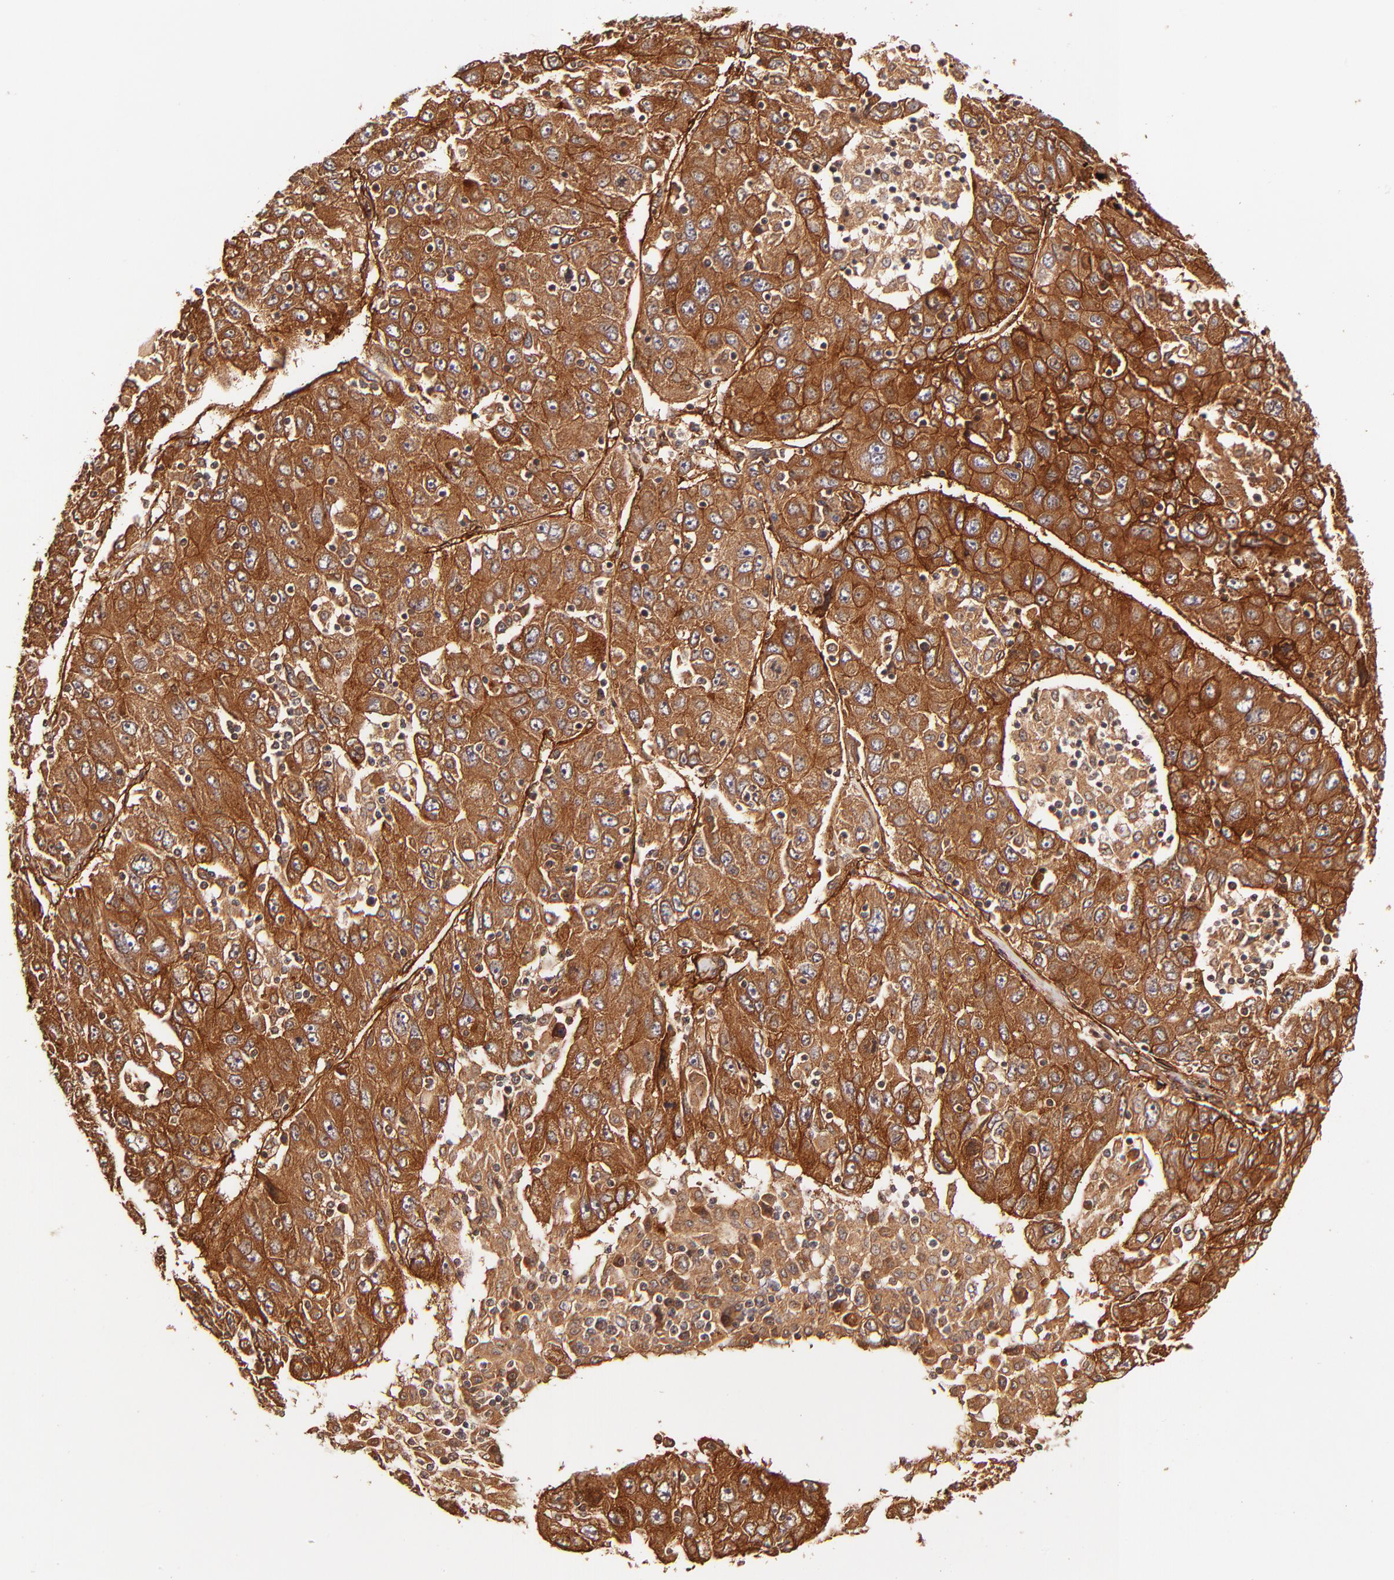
{"staining": {"intensity": "strong", "quantity": ">75%", "location": "cytoplasmic/membranous"}, "tissue": "liver cancer", "cell_type": "Tumor cells", "image_type": "cancer", "snomed": [{"axis": "morphology", "description": "Carcinoma, Hepatocellular, NOS"}, {"axis": "topography", "description": "Liver"}], "caption": "Immunohistochemical staining of human hepatocellular carcinoma (liver) reveals strong cytoplasmic/membranous protein staining in approximately >75% of tumor cells.", "gene": "ITGB1", "patient": {"sex": "male", "age": 49}}